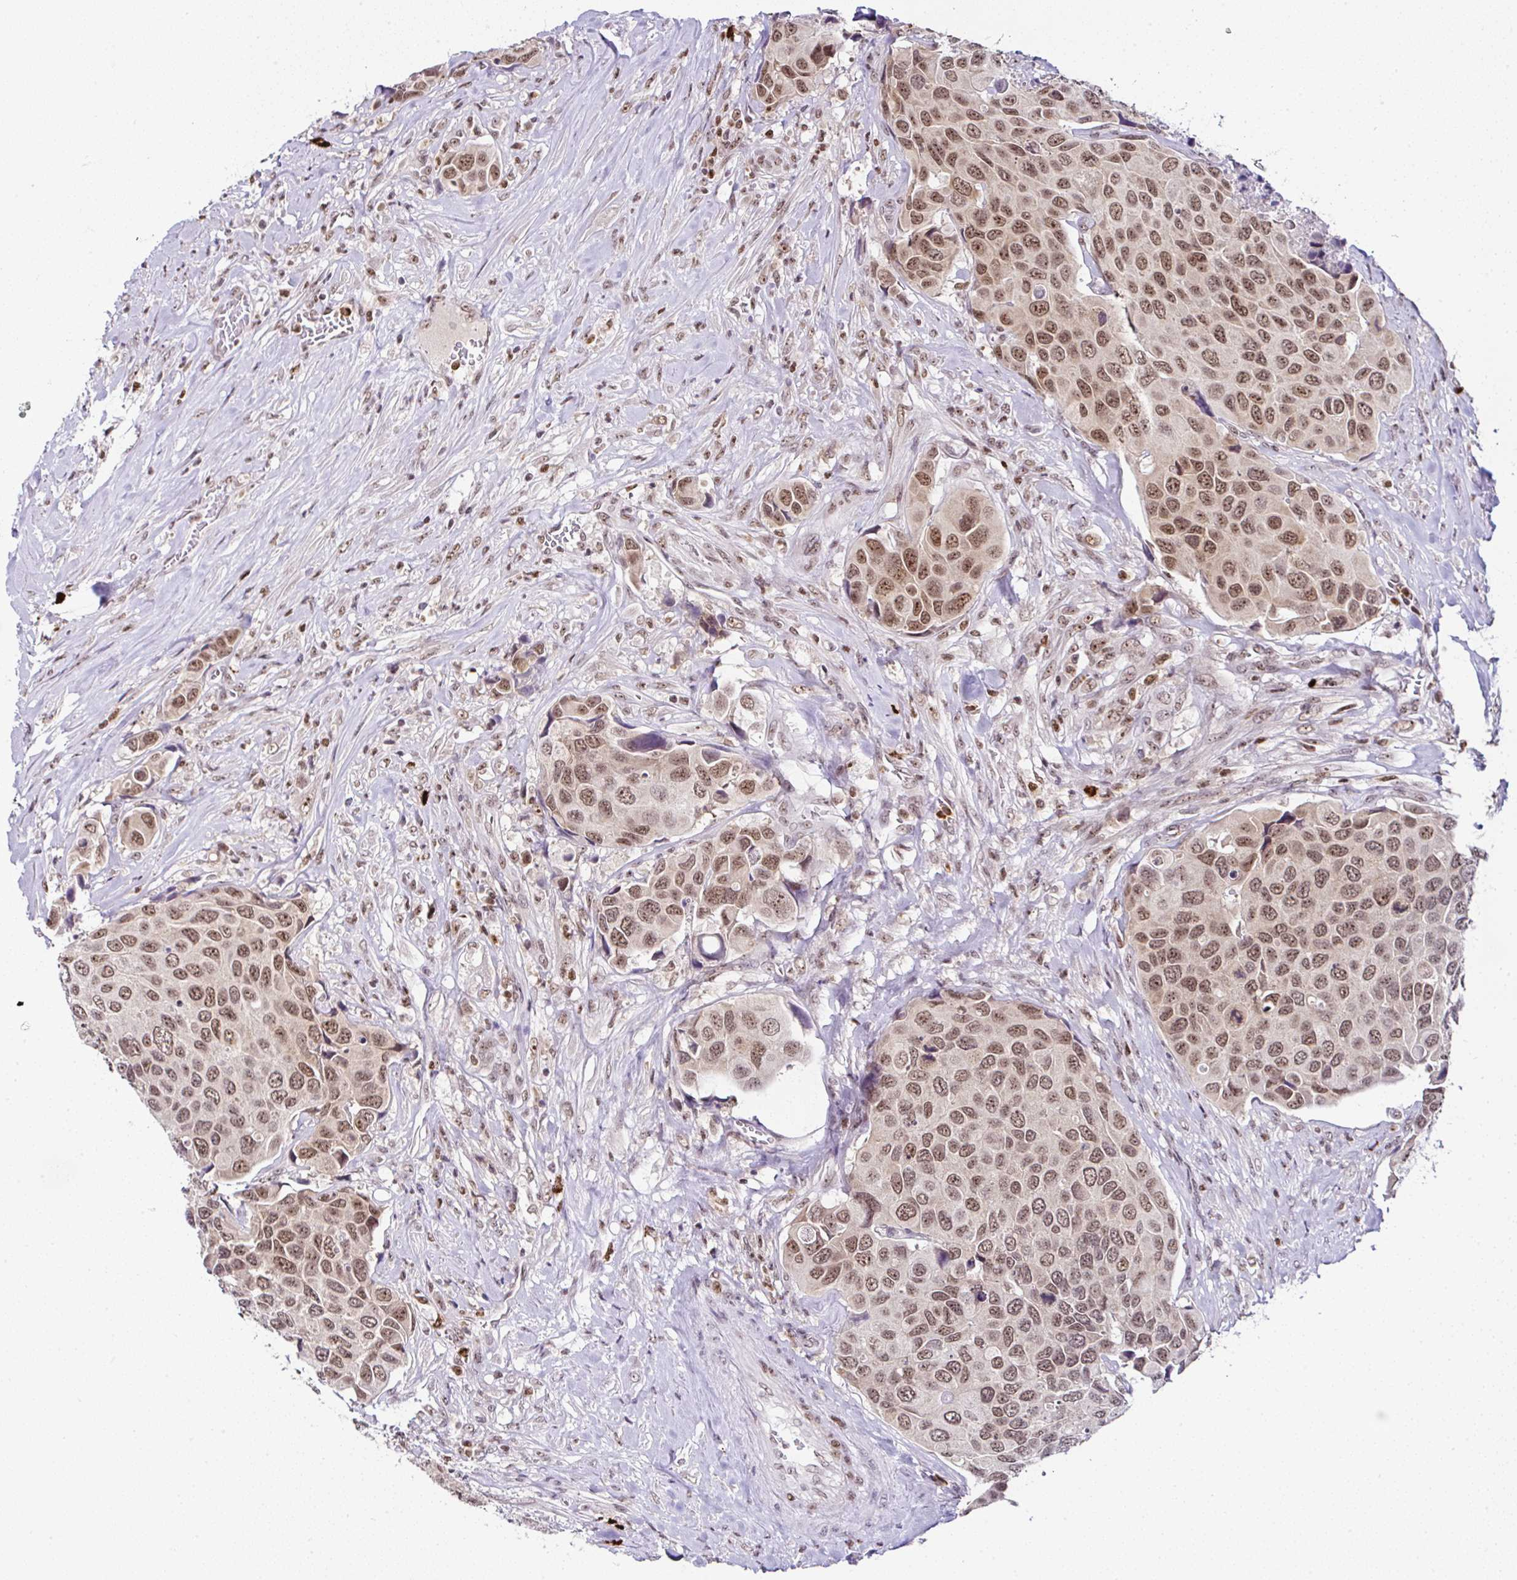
{"staining": {"intensity": "moderate", "quantity": ">75%", "location": "nuclear"}, "tissue": "urothelial cancer", "cell_type": "Tumor cells", "image_type": "cancer", "snomed": [{"axis": "morphology", "description": "Urothelial carcinoma, High grade"}, {"axis": "topography", "description": "Urinary bladder"}], "caption": "High-grade urothelial carcinoma stained with a brown dye exhibits moderate nuclear positive staining in about >75% of tumor cells.", "gene": "PTPN2", "patient": {"sex": "male", "age": 74}}